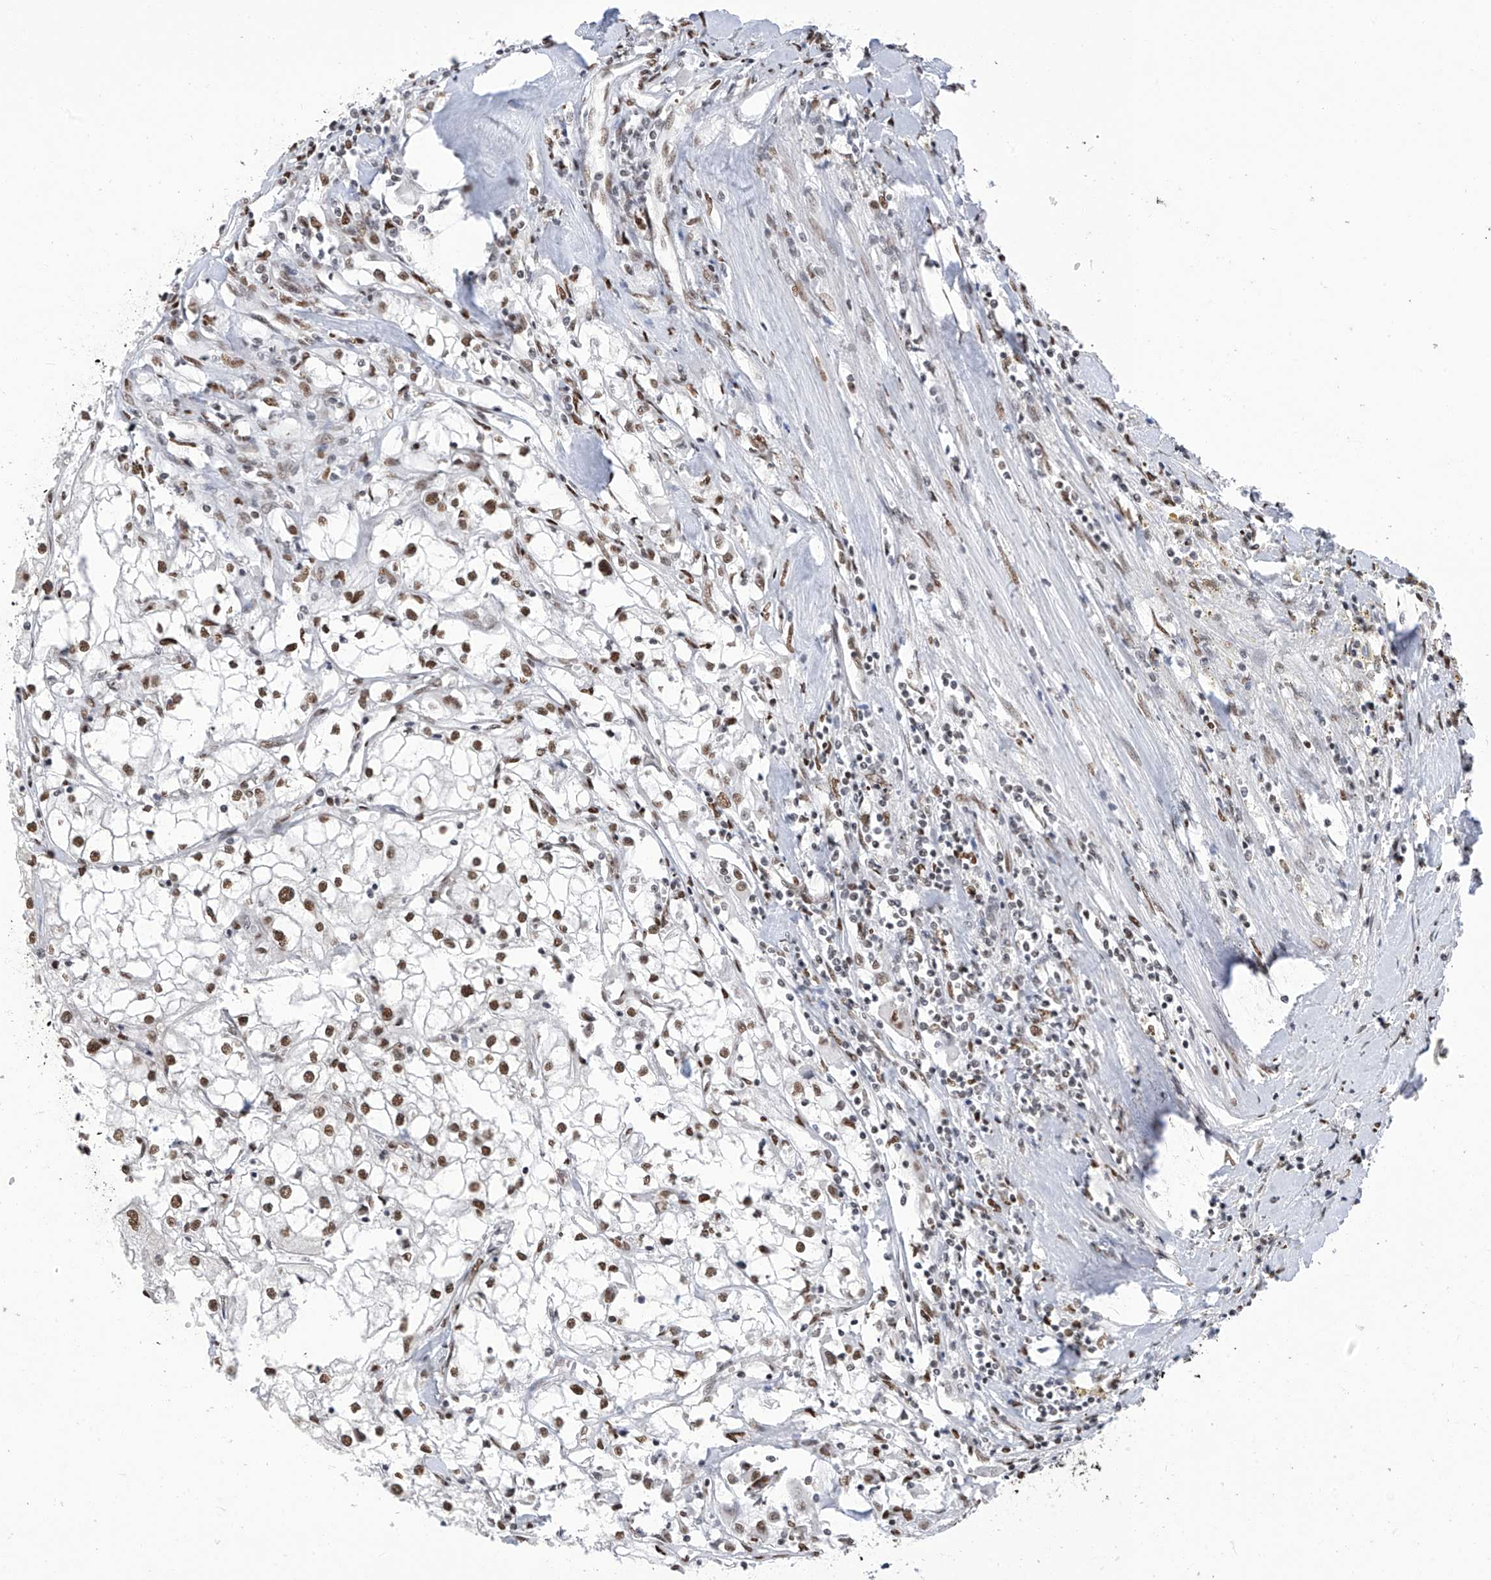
{"staining": {"intensity": "moderate", "quantity": ">75%", "location": "nuclear"}, "tissue": "renal cancer", "cell_type": "Tumor cells", "image_type": "cancer", "snomed": [{"axis": "morphology", "description": "Adenocarcinoma, NOS"}, {"axis": "topography", "description": "Kidney"}], "caption": "An image of adenocarcinoma (renal) stained for a protein shows moderate nuclear brown staining in tumor cells. Immunohistochemistry stains the protein in brown and the nuclei are stained blue.", "gene": "KHSRP", "patient": {"sex": "male", "age": 56}}